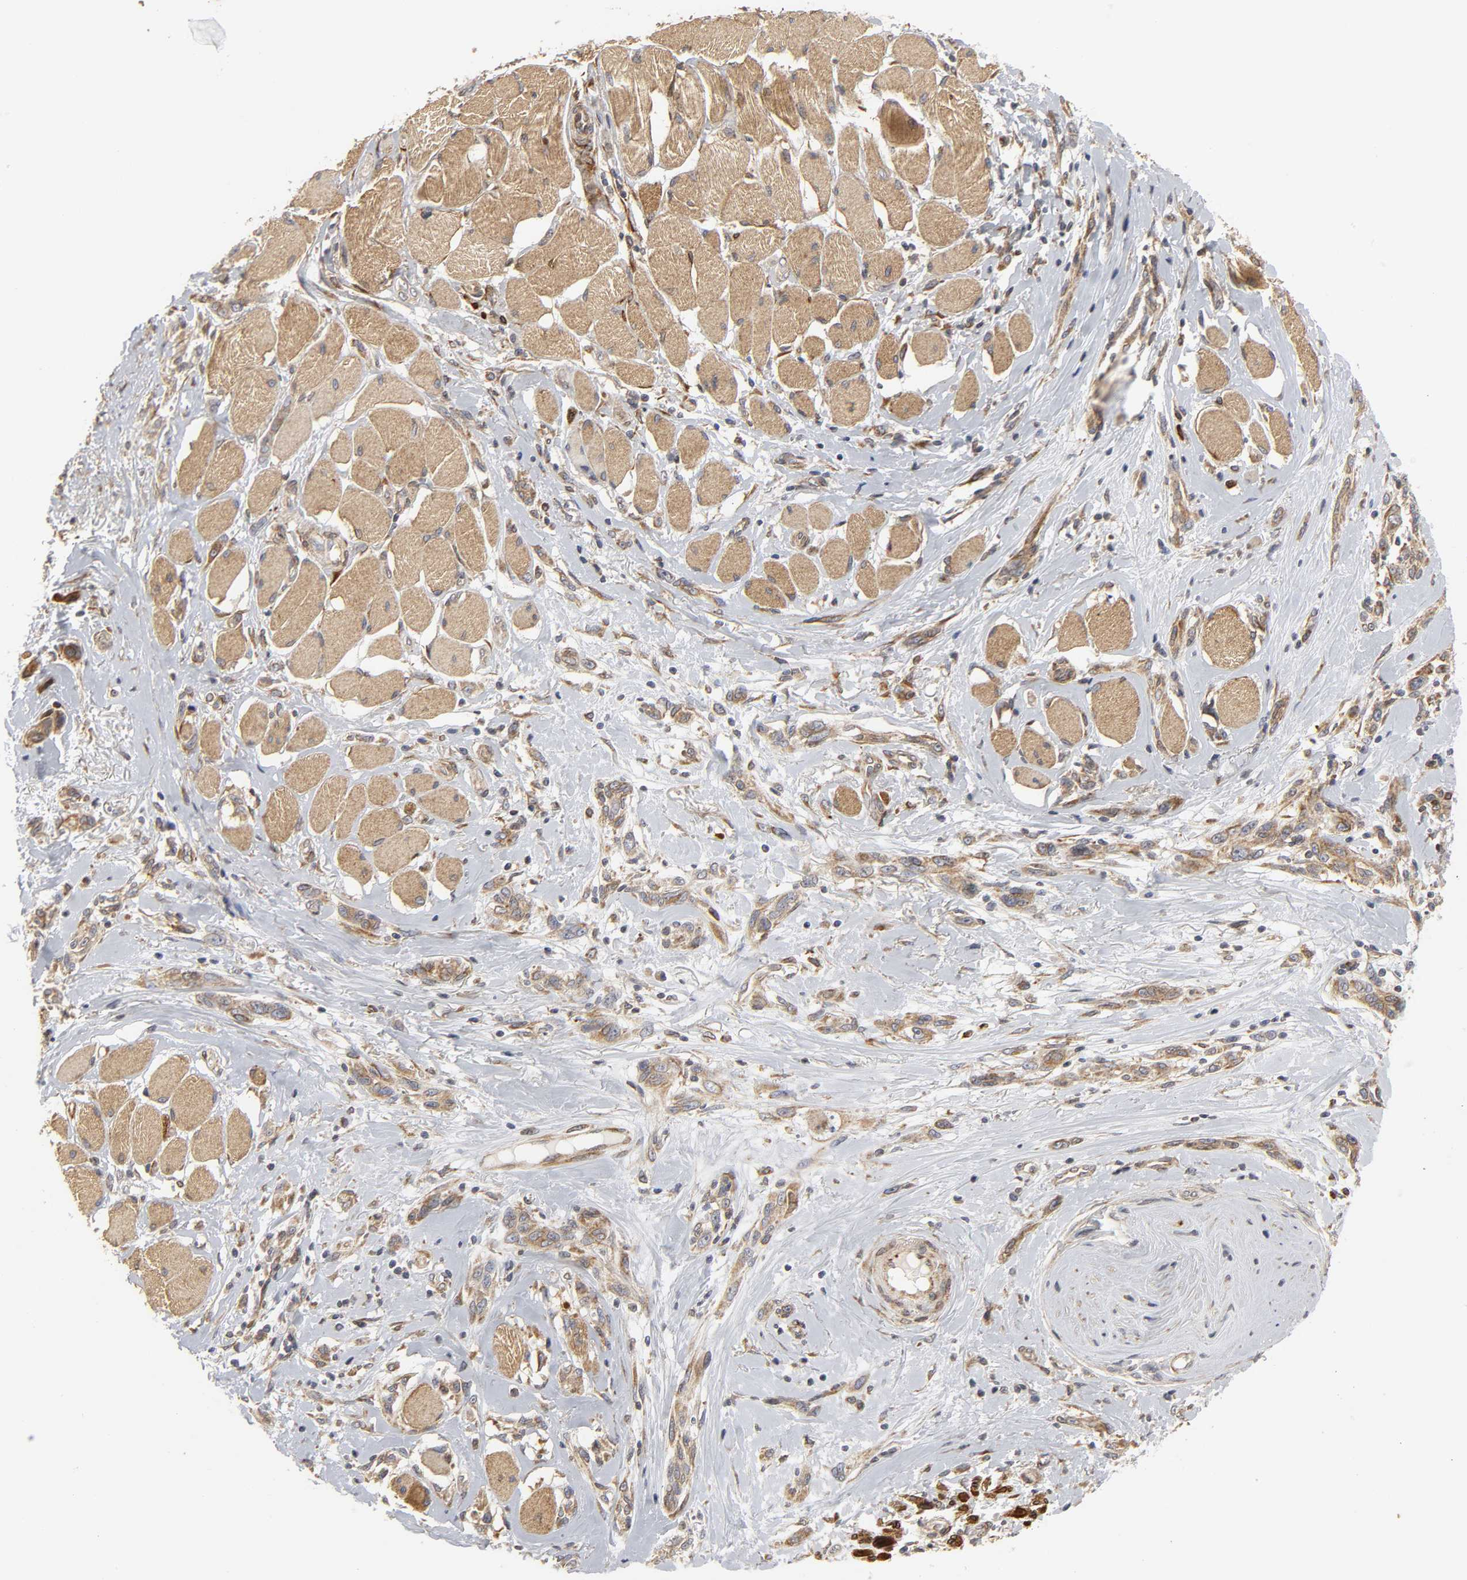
{"staining": {"intensity": "moderate", "quantity": ">75%", "location": "cytoplasmic/membranous"}, "tissue": "melanoma", "cell_type": "Tumor cells", "image_type": "cancer", "snomed": [{"axis": "morphology", "description": "Malignant melanoma, NOS"}, {"axis": "topography", "description": "Skin"}], "caption": "A histopathology image showing moderate cytoplasmic/membranous positivity in about >75% of tumor cells in melanoma, as visualized by brown immunohistochemical staining.", "gene": "POR", "patient": {"sex": "male", "age": 91}}